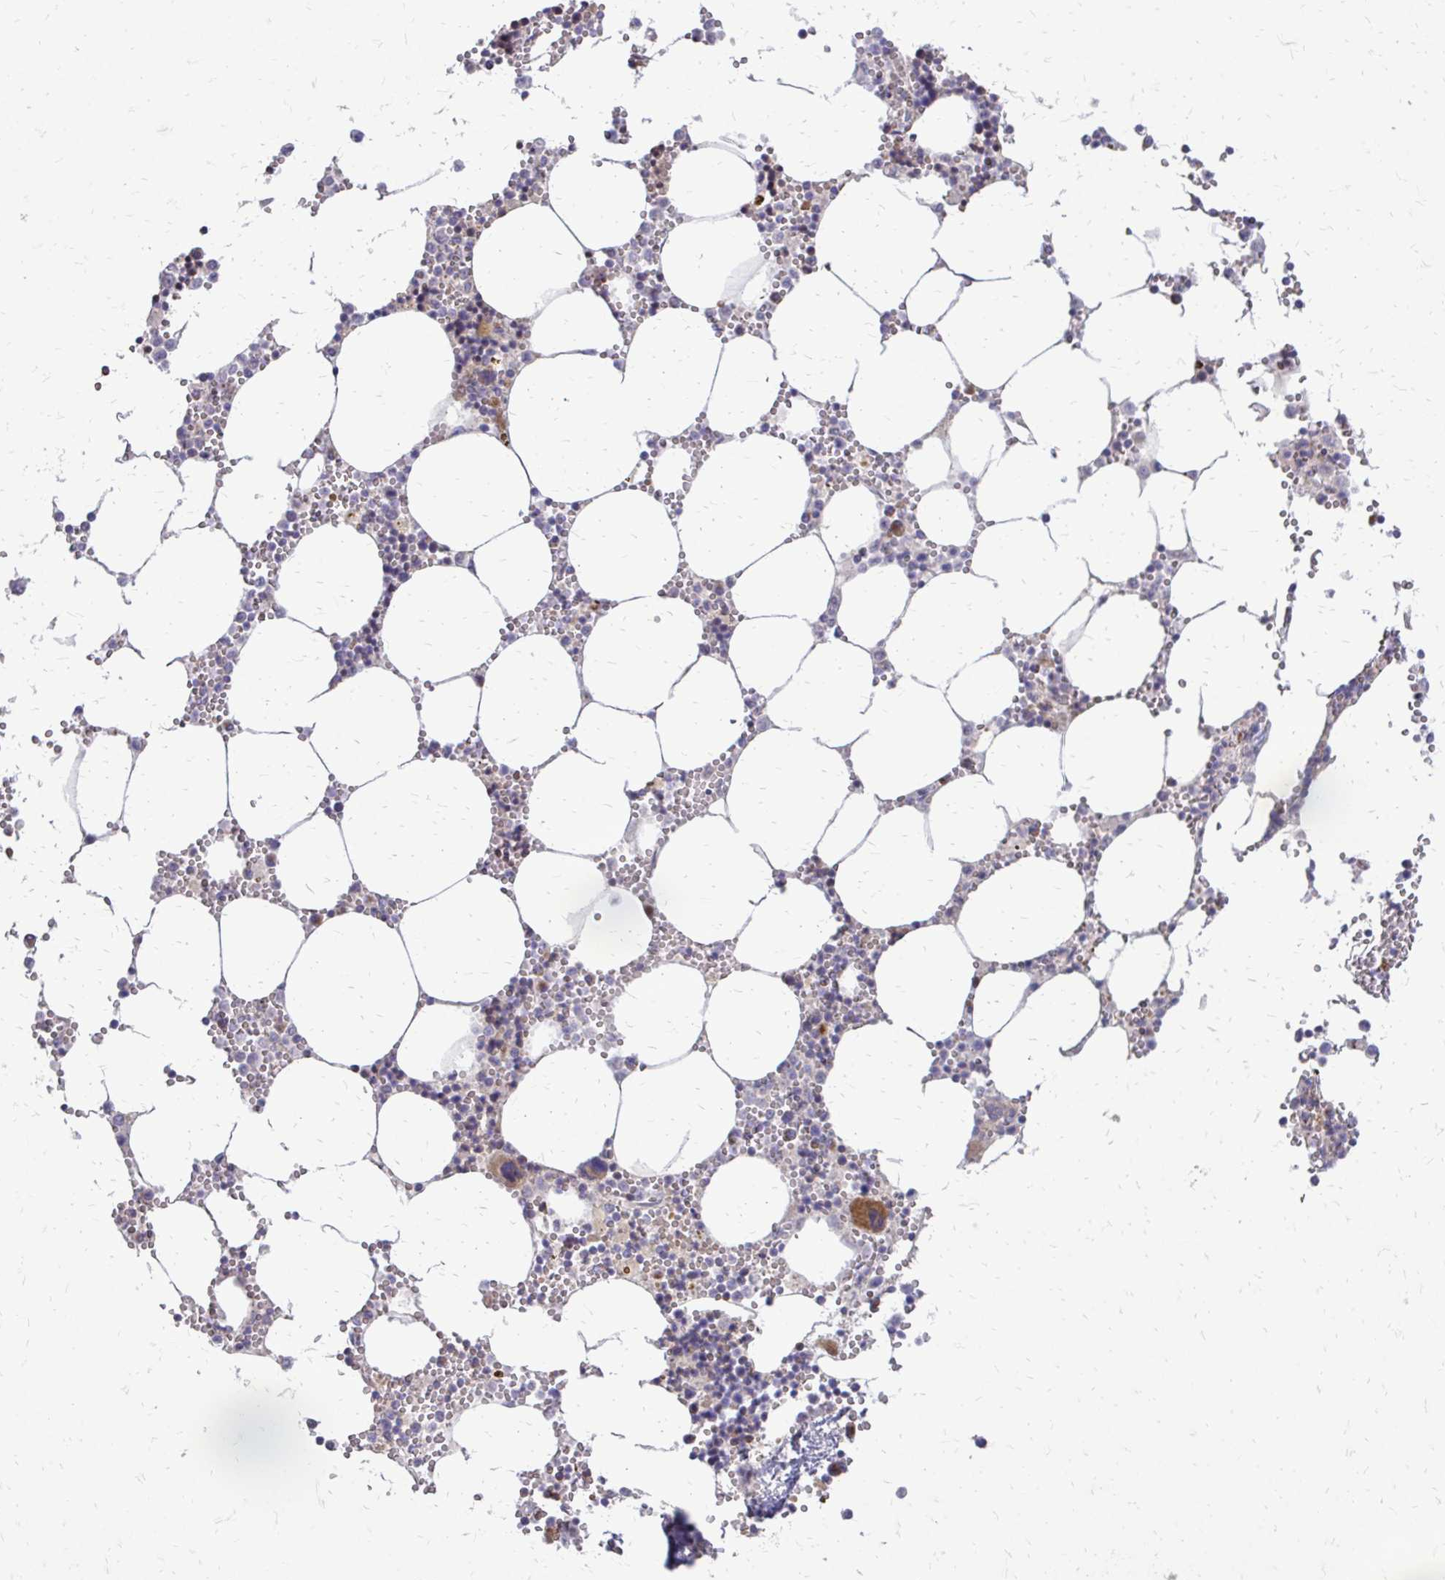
{"staining": {"intensity": "moderate", "quantity": "<25%", "location": "cytoplasmic/membranous"}, "tissue": "bone marrow", "cell_type": "Hematopoietic cells", "image_type": "normal", "snomed": [{"axis": "morphology", "description": "Normal tissue, NOS"}, {"axis": "topography", "description": "Bone marrow"}], "caption": "A histopathology image of human bone marrow stained for a protein displays moderate cytoplasmic/membranous brown staining in hematopoietic cells. Nuclei are stained in blue.", "gene": "FUNDC2", "patient": {"sex": "male", "age": 54}}